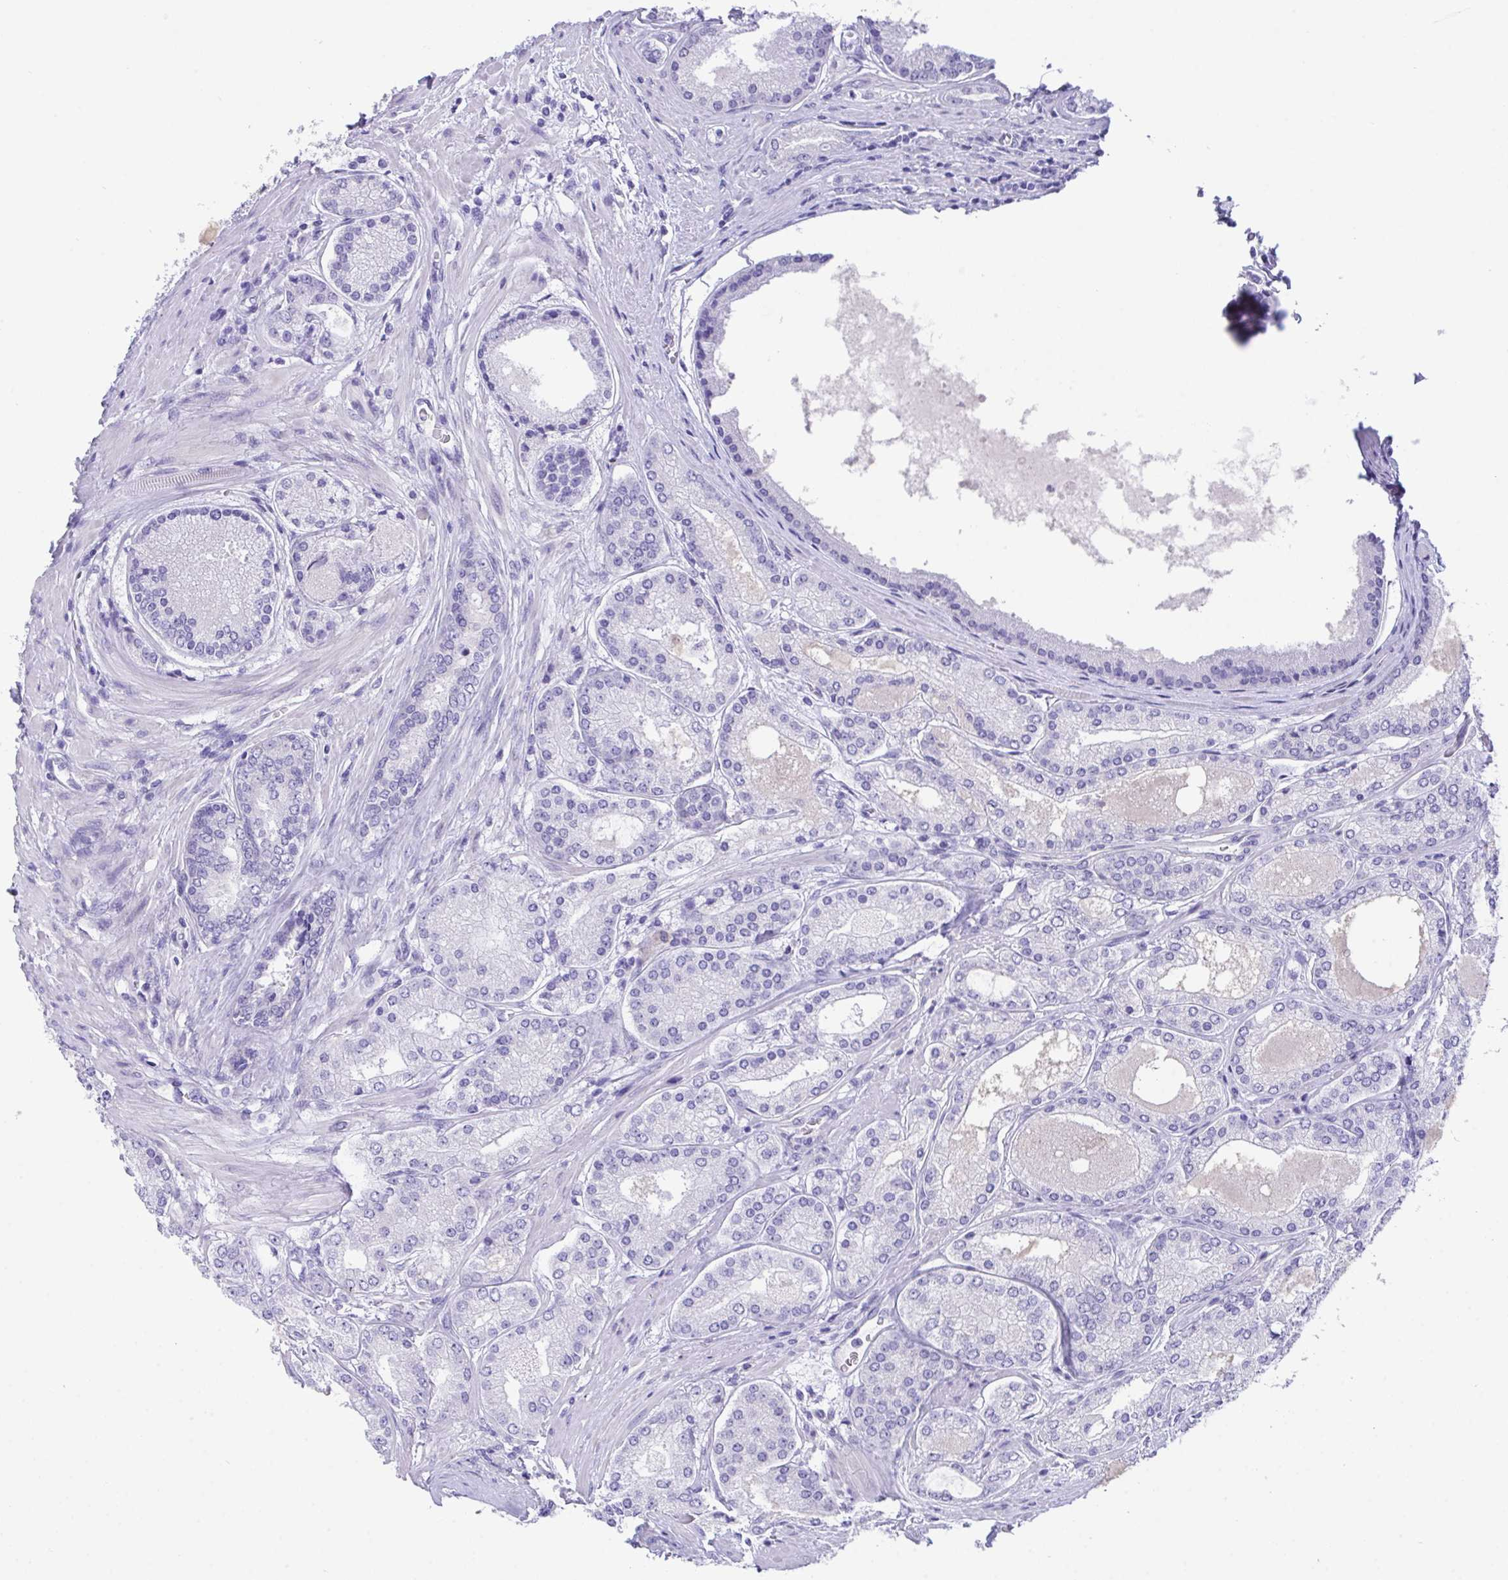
{"staining": {"intensity": "negative", "quantity": "none", "location": "none"}, "tissue": "prostate cancer", "cell_type": "Tumor cells", "image_type": "cancer", "snomed": [{"axis": "morphology", "description": "Adenocarcinoma, High grade"}, {"axis": "topography", "description": "Prostate"}], "caption": "DAB (3,3'-diaminobenzidine) immunohistochemical staining of adenocarcinoma (high-grade) (prostate) displays no significant staining in tumor cells.", "gene": "TMEM106B", "patient": {"sex": "male", "age": 67}}